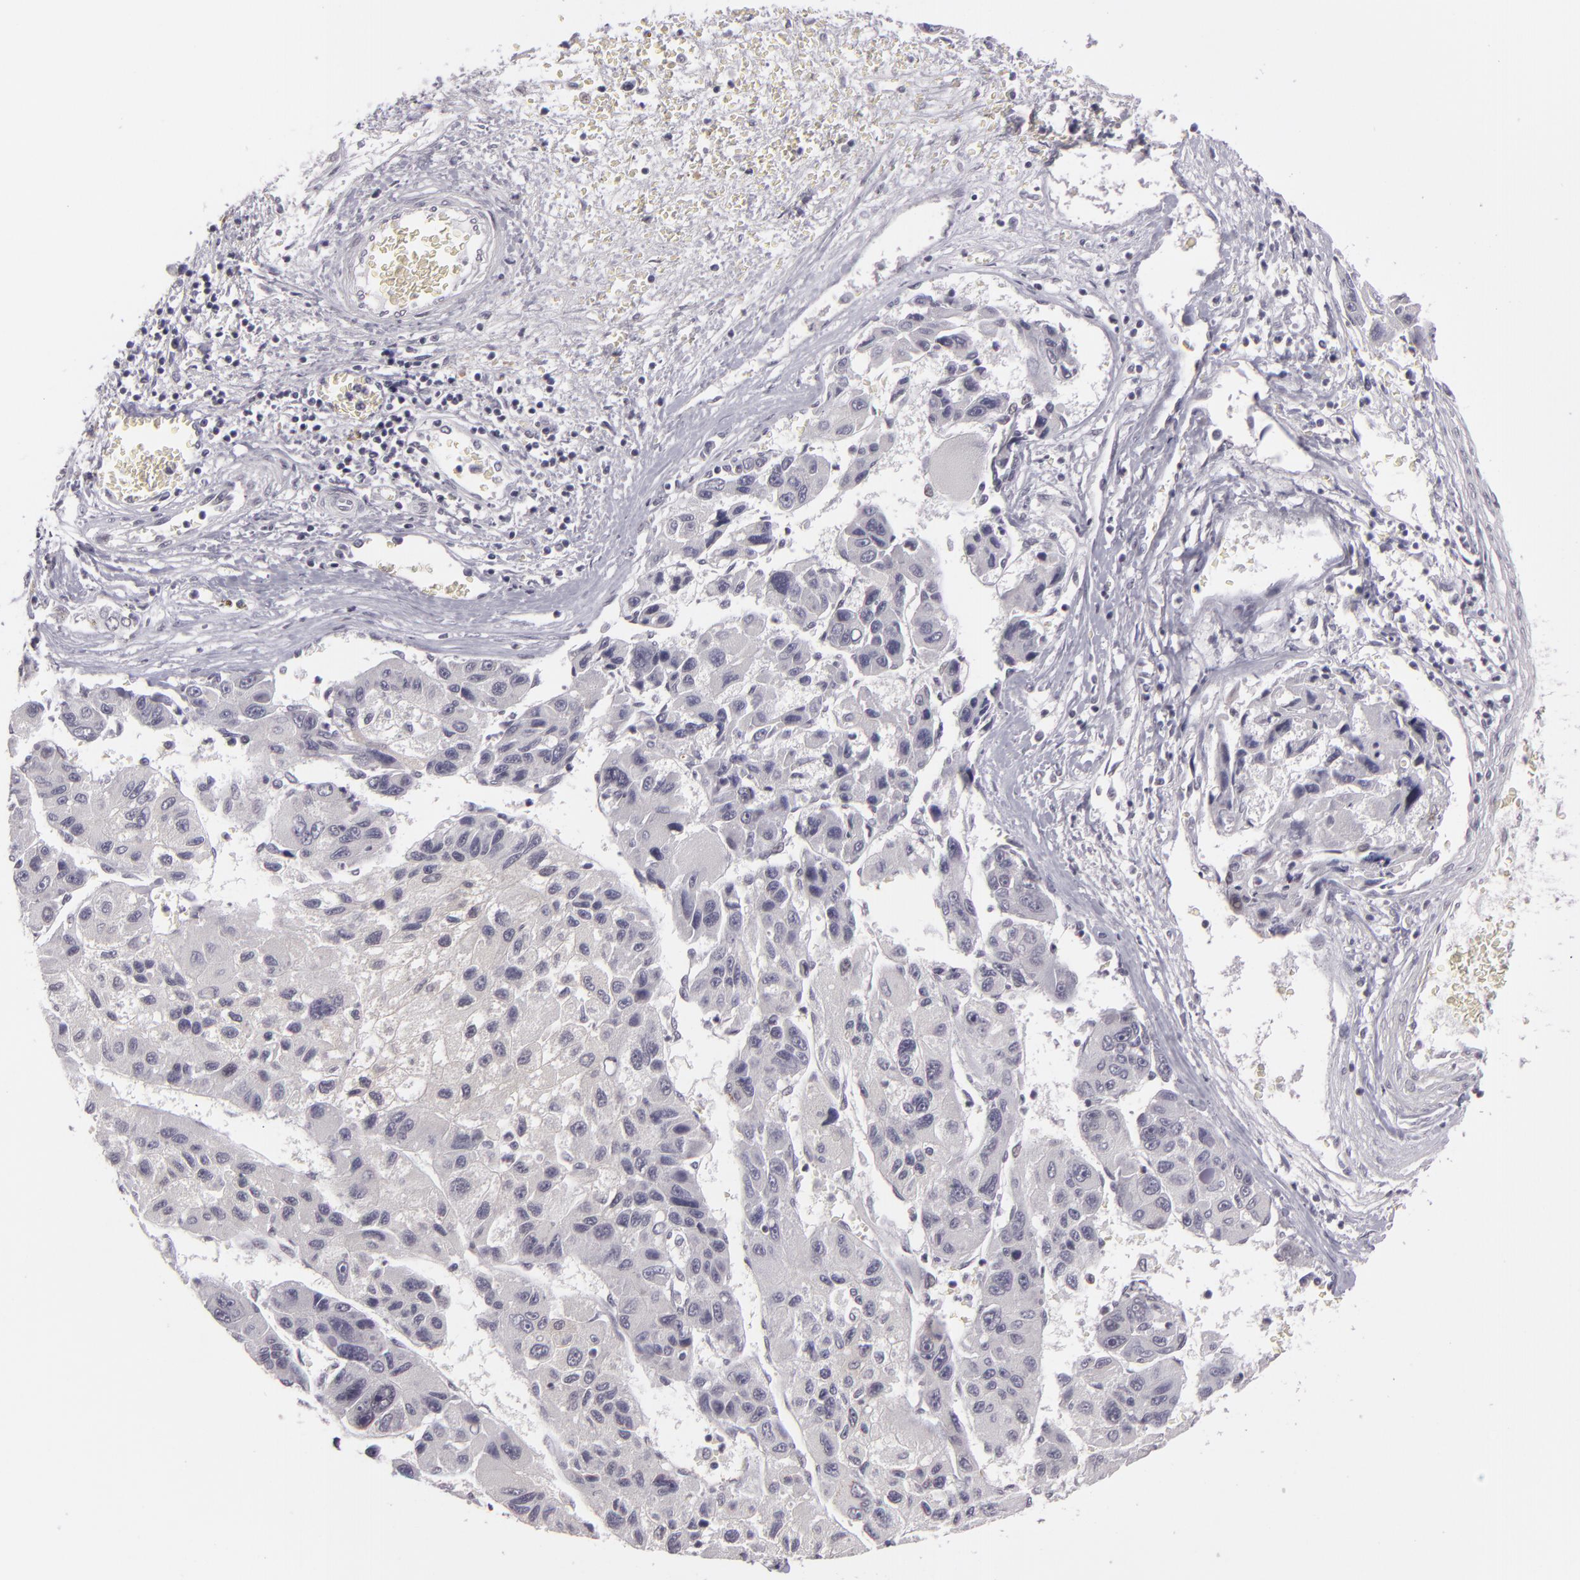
{"staining": {"intensity": "negative", "quantity": "none", "location": "none"}, "tissue": "liver cancer", "cell_type": "Tumor cells", "image_type": "cancer", "snomed": [{"axis": "morphology", "description": "Carcinoma, Hepatocellular, NOS"}, {"axis": "topography", "description": "Liver"}], "caption": "Immunohistochemistry (IHC) micrograph of liver hepatocellular carcinoma stained for a protein (brown), which shows no expression in tumor cells. Nuclei are stained in blue.", "gene": "ZNF205", "patient": {"sex": "male", "age": 64}}